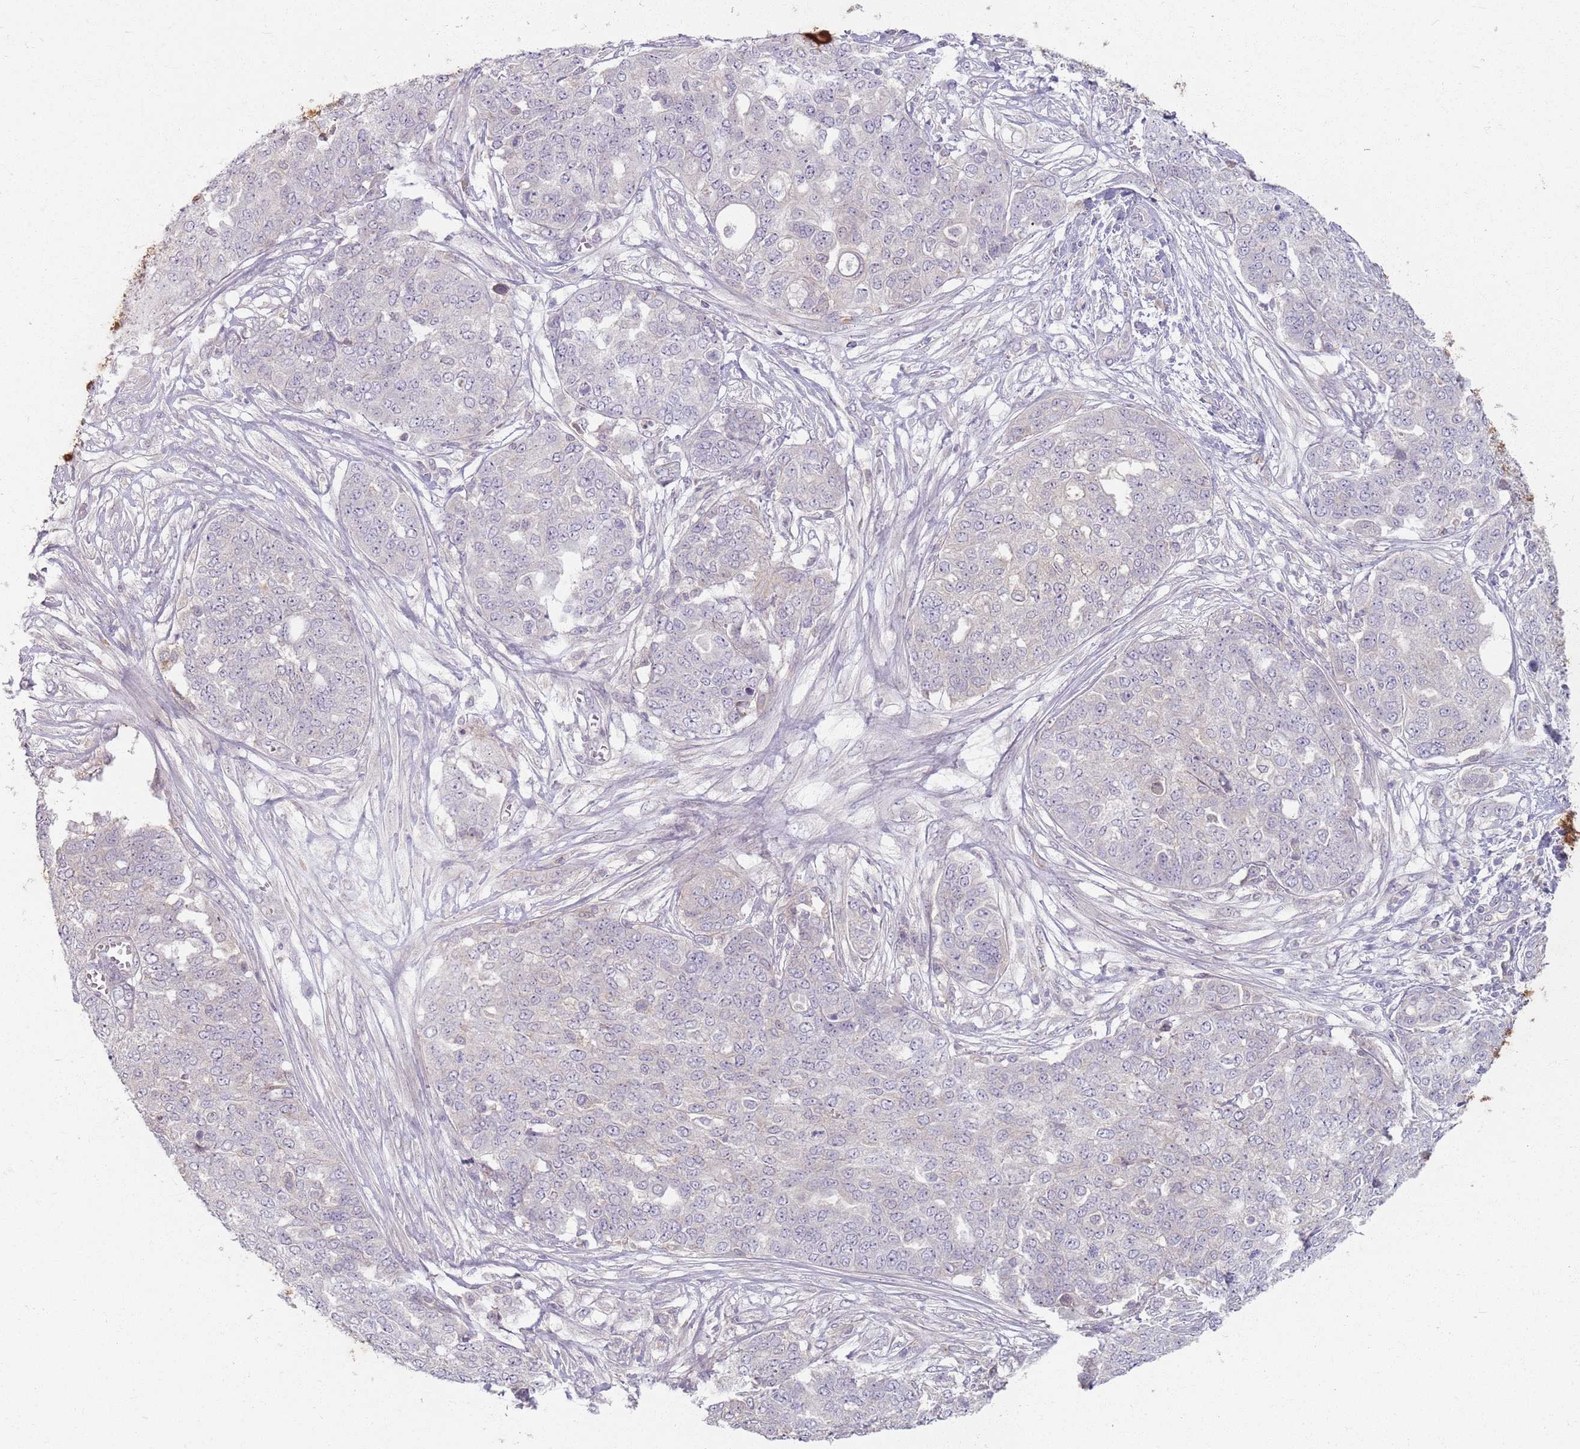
{"staining": {"intensity": "negative", "quantity": "none", "location": "none"}, "tissue": "ovarian cancer", "cell_type": "Tumor cells", "image_type": "cancer", "snomed": [{"axis": "morphology", "description": "Cystadenocarcinoma, serous, NOS"}, {"axis": "topography", "description": "Soft tissue"}, {"axis": "topography", "description": "Ovary"}], "caption": "Immunohistochemical staining of serous cystadenocarcinoma (ovarian) reveals no significant expression in tumor cells.", "gene": "ZDHHC2", "patient": {"sex": "female", "age": 57}}